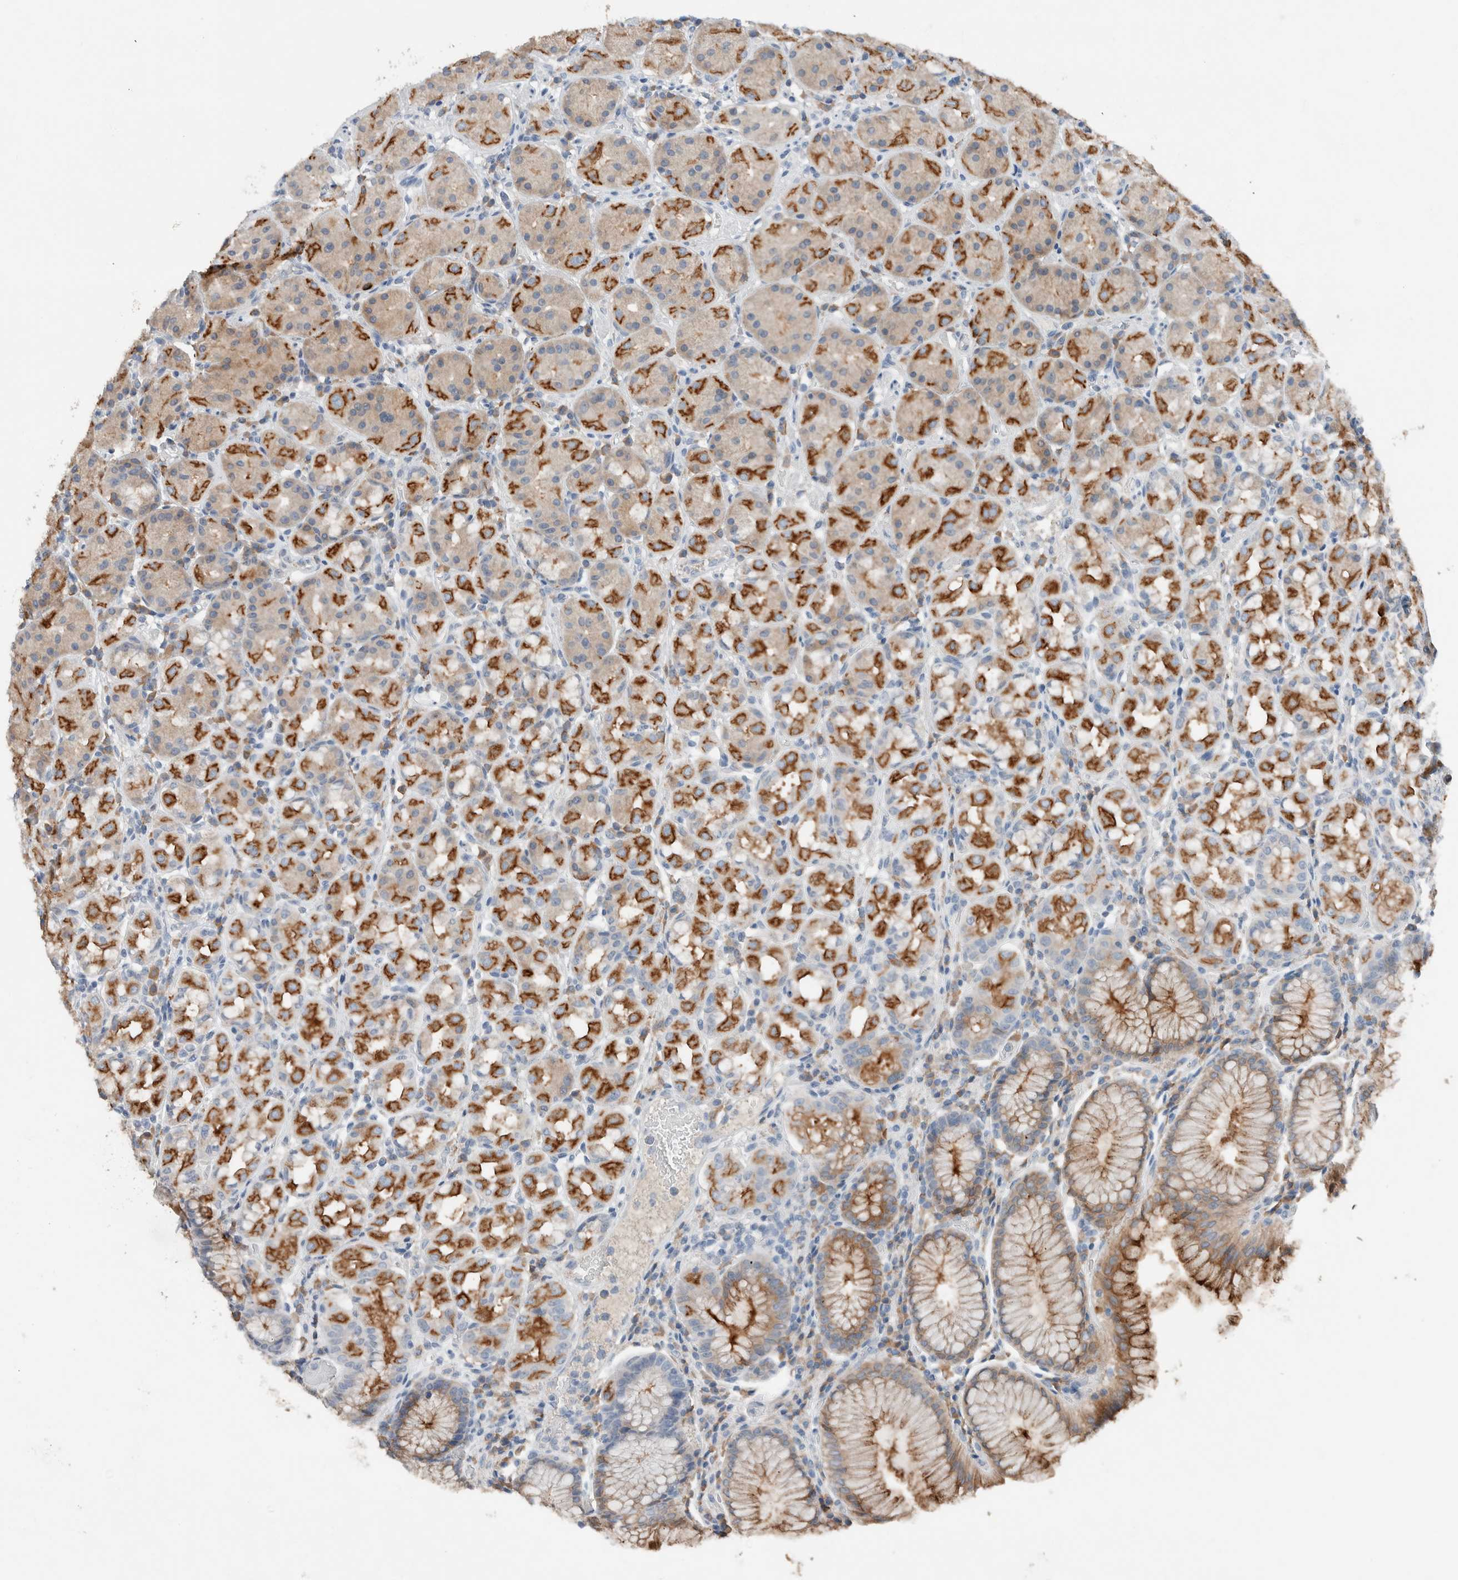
{"staining": {"intensity": "strong", "quantity": "<25%", "location": "cytoplasmic/membranous"}, "tissue": "stomach", "cell_type": "Glandular cells", "image_type": "normal", "snomed": [{"axis": "morphology", "description": "Normal tissue, NOS"}, {"axis": "topography", "description": "Stomach, lower"}], "caption": "Brown immunohistochemical staining in benign human stomach exhibits strong cytoplasmic/membranous expression in approximately <25% of glandular cells. (IHC, brightfield microscopy, high magnification).", "gene": "DUOX1", "patient": {"sex": "female", "age": 56}}